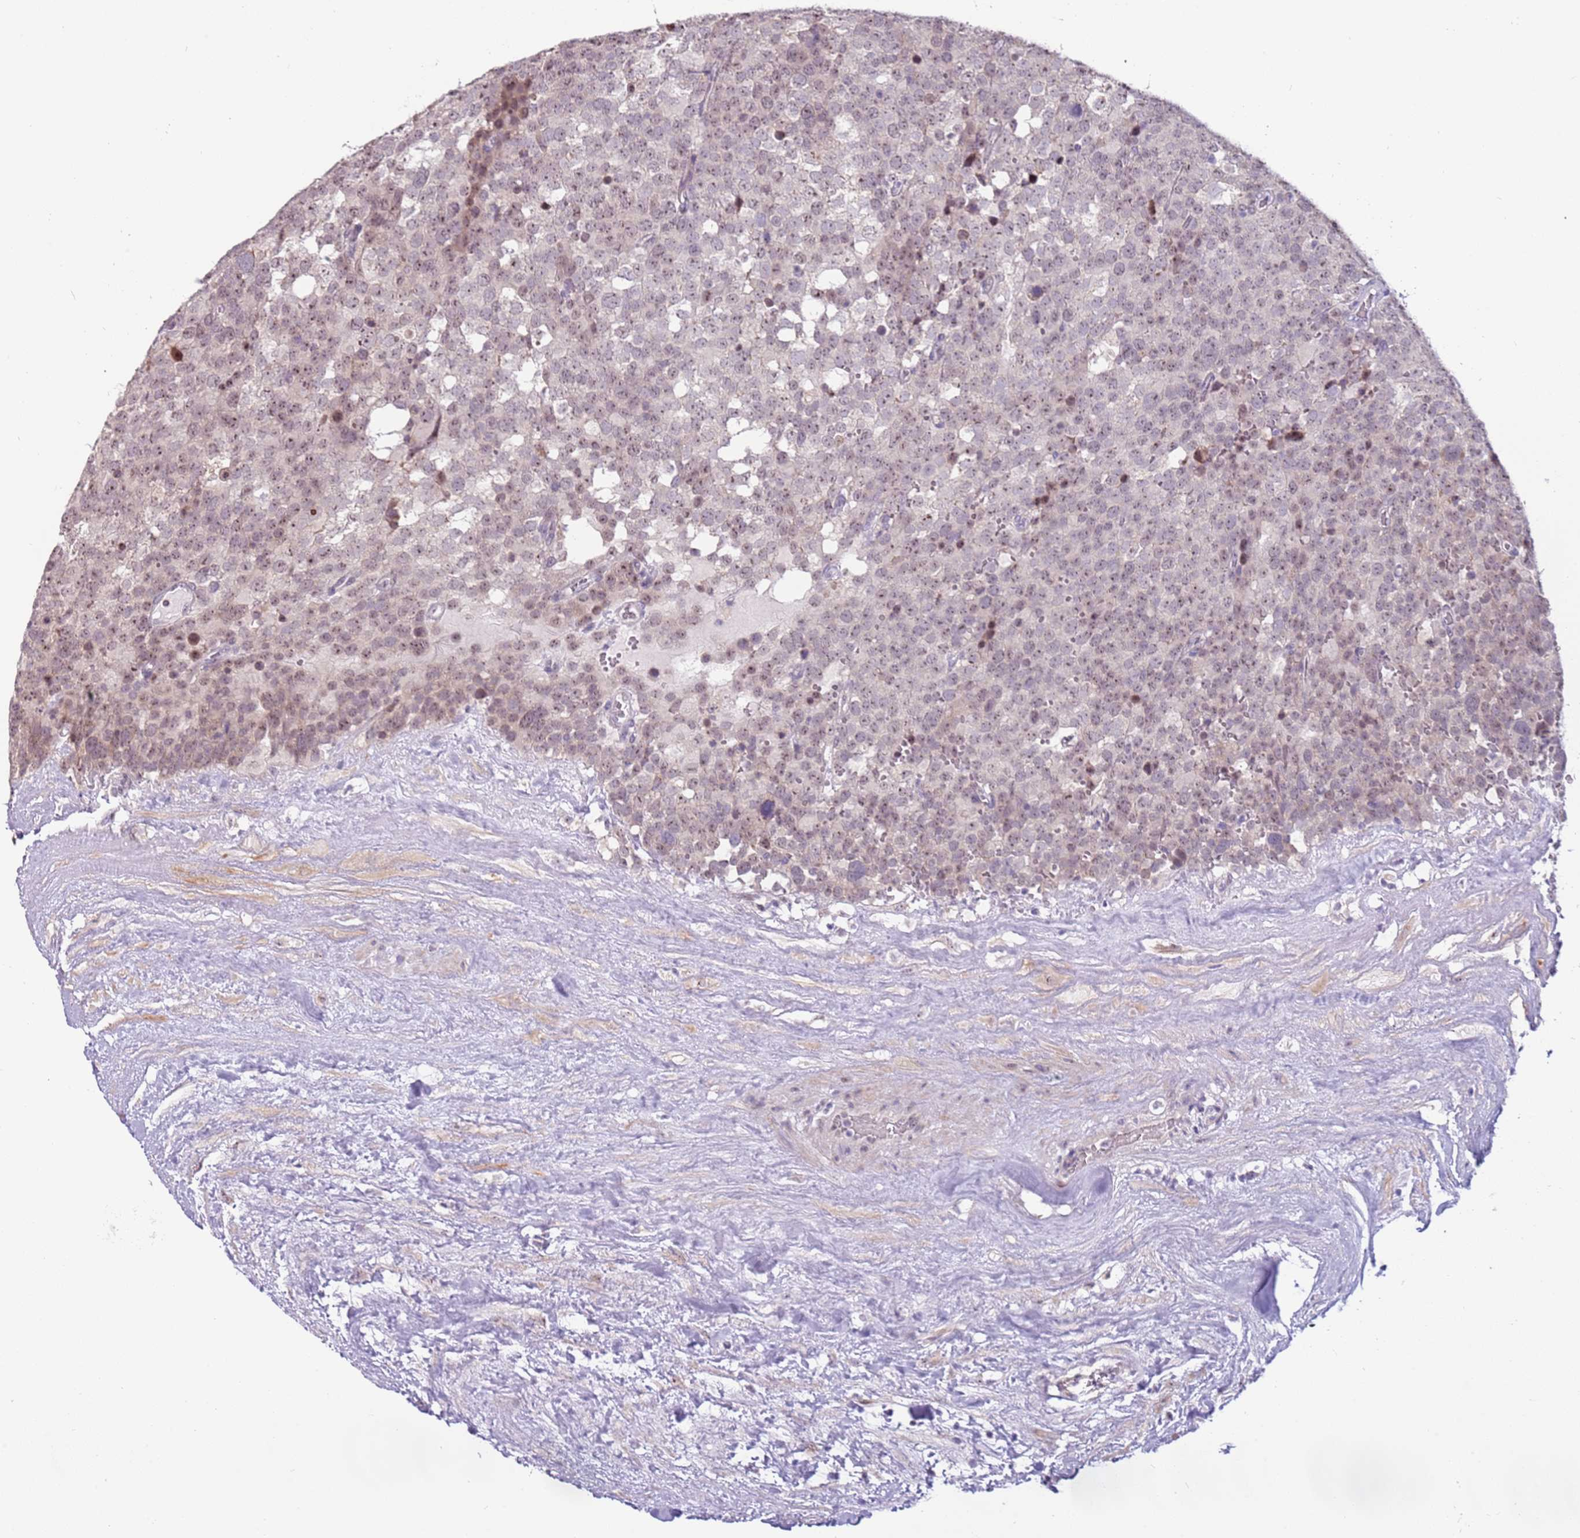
{"staining": {"intensity": "moderate", "quantity": ">75%", "location": "nuclear"}, "tissue": "testis cancer", "cell_type": "Tumor cells", "image_type": "cancer", "snomed": [{"axis": "morphology", "description": "Seminoma, NOS"}, {"axis": "topography", "description": "Testis"}], "caption": "This is an image of immunohistochemistry staining of testis cancer, which shows moderate expression in the nuclear of tumor cells.", "gene": "UCMA", "patient": {"sex": "male", "age": 71}}